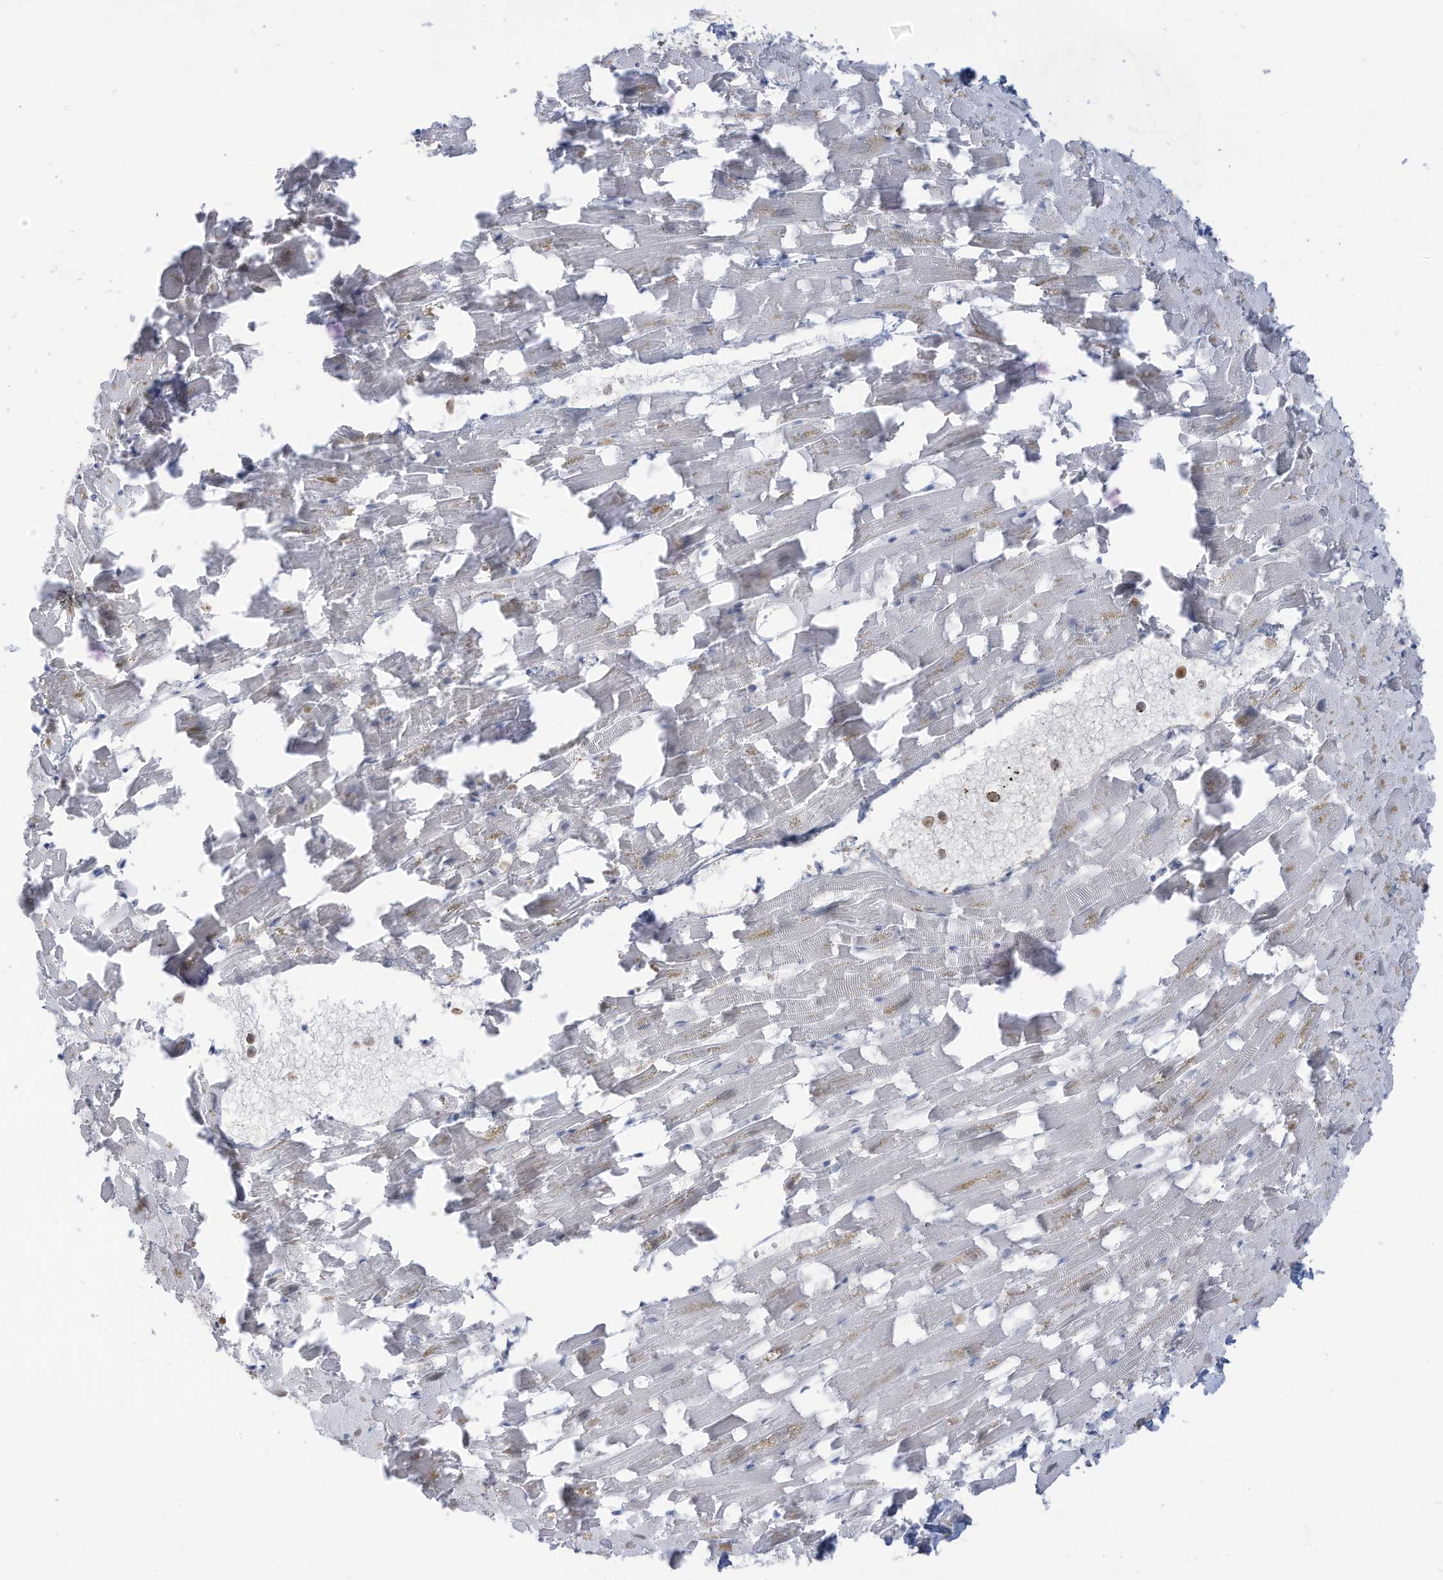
{"staining": {"intensity": "negative", "quantity": "none", "location": "none"}, "tissue": "heart muscle", "cell_type": "Cardiomyocytes", "image_type": "normal", "snomed": [{"axis": "morphology", "description": "Normal tissue, NOS"}, {"axis": "topography", "description": "Heart"}], "caption": "Human heart muscle stained for a protein using IHC demonstrates no staining in cardiomyocytes.", "gene": "HSD17B13", "patient": {"sex": "female", "age": 64}}